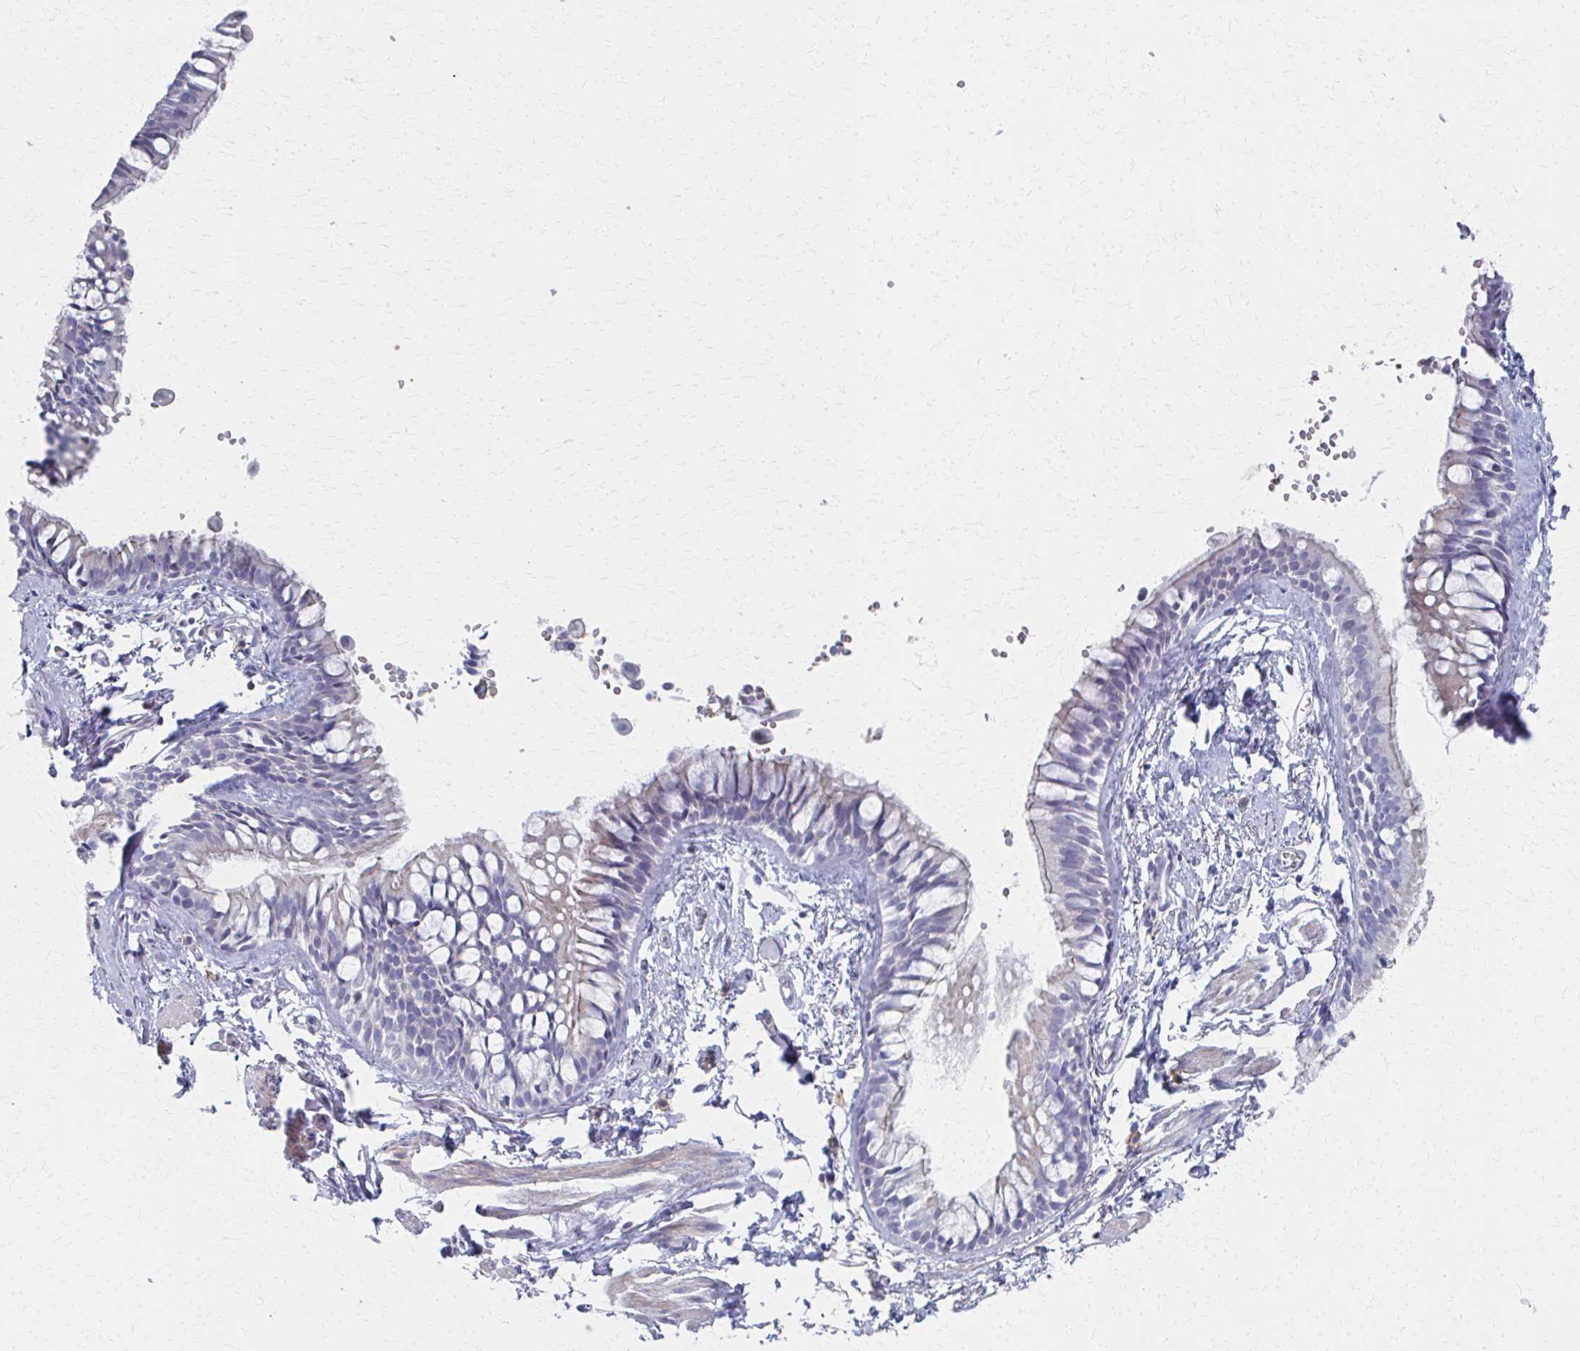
{"staining": {"intensity": "negative", "quantity": "none", "location": "none"}, "tissue": "bronchus", "cell_type": "Respiratory epithelial cells", "image_type": "normal", "snomed": [{"axis": "morphology", "description": "Normal tissue, NOS"}, {"axis": "topography", "description": "Bronchus"}], "caption": "DAB (3,3'-diaminobenzidine) immunohistochemical staining of benign human bronchus demonstrates no significant positivity in respiratory epithelial cells. (IHC, brightfield microscopy, high magnification).", "gene": "MS4A2", "patient": {"sex": "female", "age": 59}}